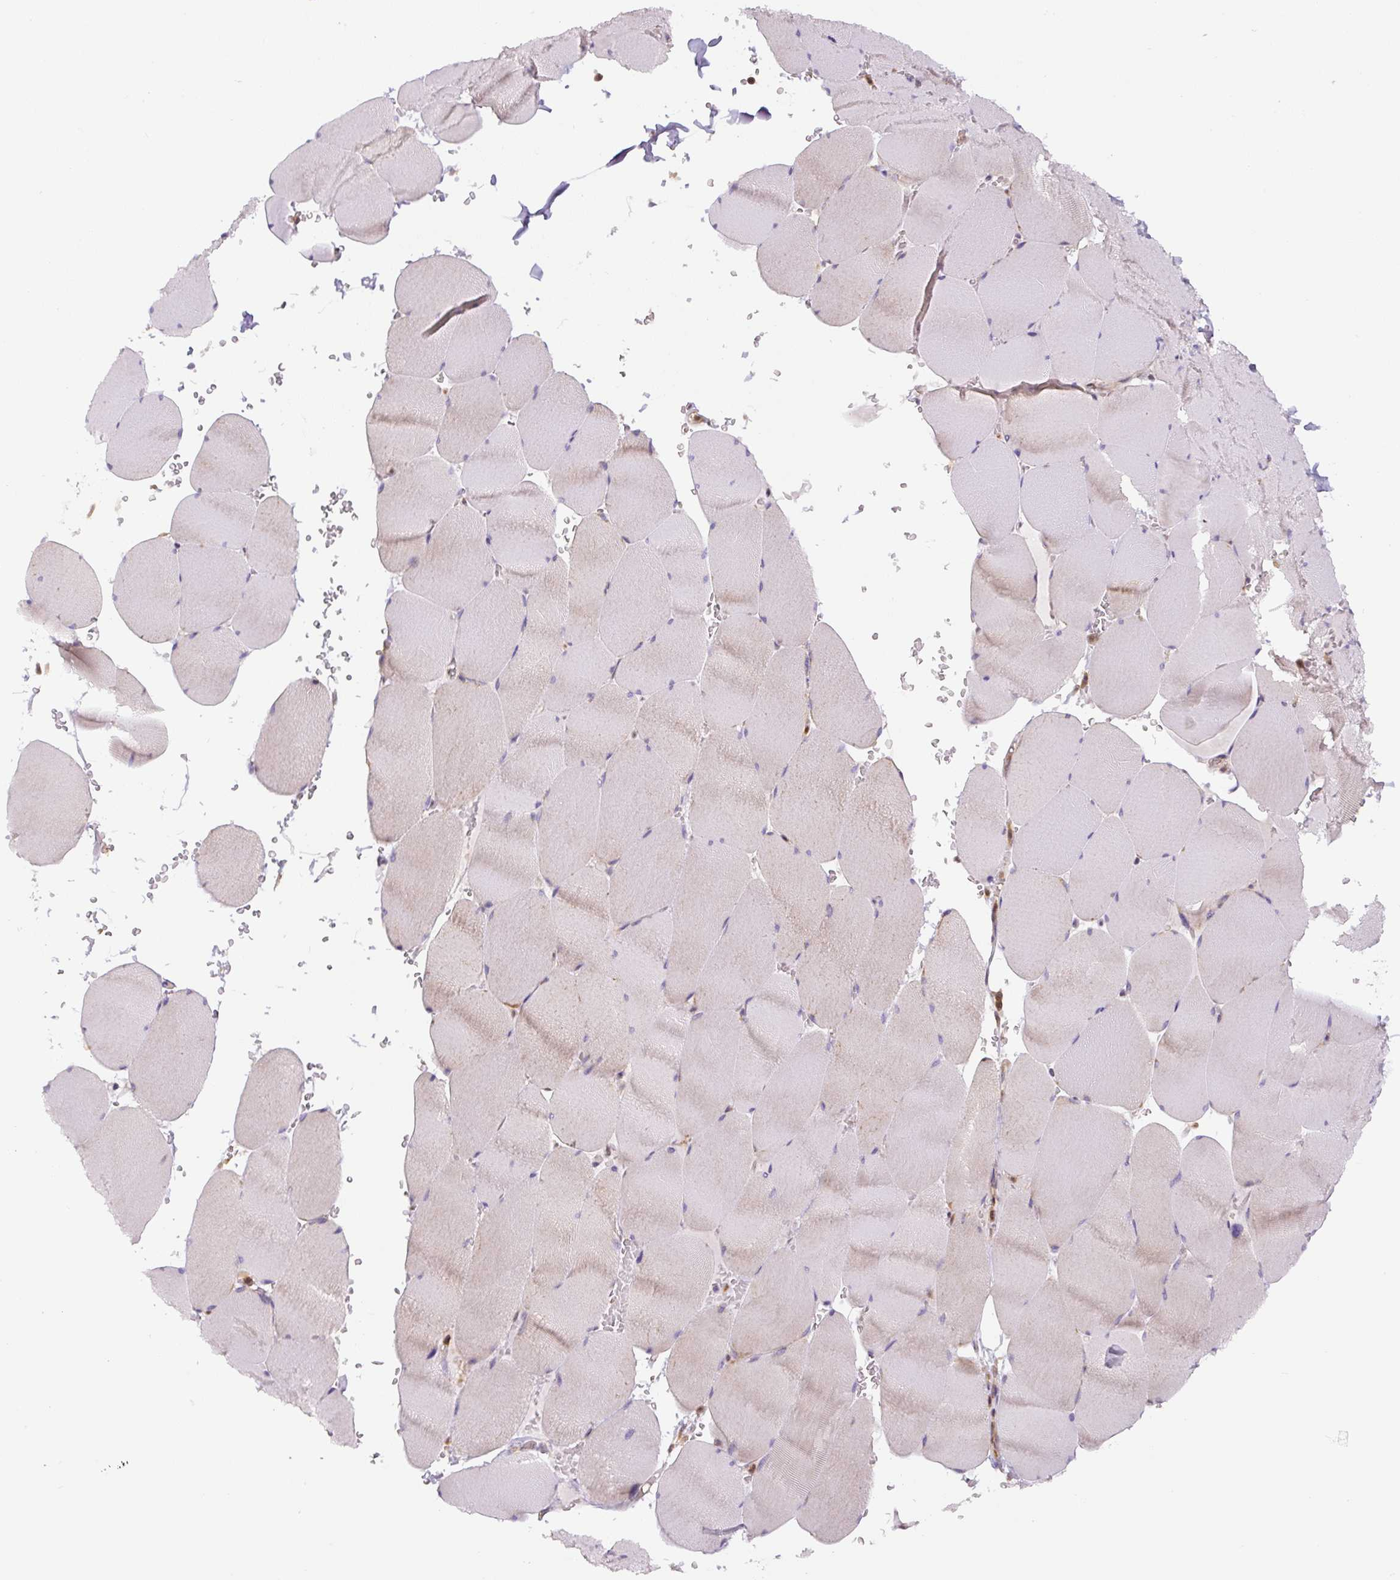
{"staining": {"intensity": "weak", "quantity": "<25%", "location": "cytoplasmic/membranous"}, "tissue": "skeletal muscle", "cell_type": "Myocytes", "image_type": "normal", "snomed": [{"axis": "morphology", "description": "Normal tissue, NOS"}, {"axis": "topography", "description": "Skeletal muscle"}, {"axis": "topography", "description": "Head-Neck"}], "caption": "The image shows no staining of myocytes in normal skeletal muscle.", "gene": "ZSWIM7", "patient": {"sex": "male", "age": 66}}